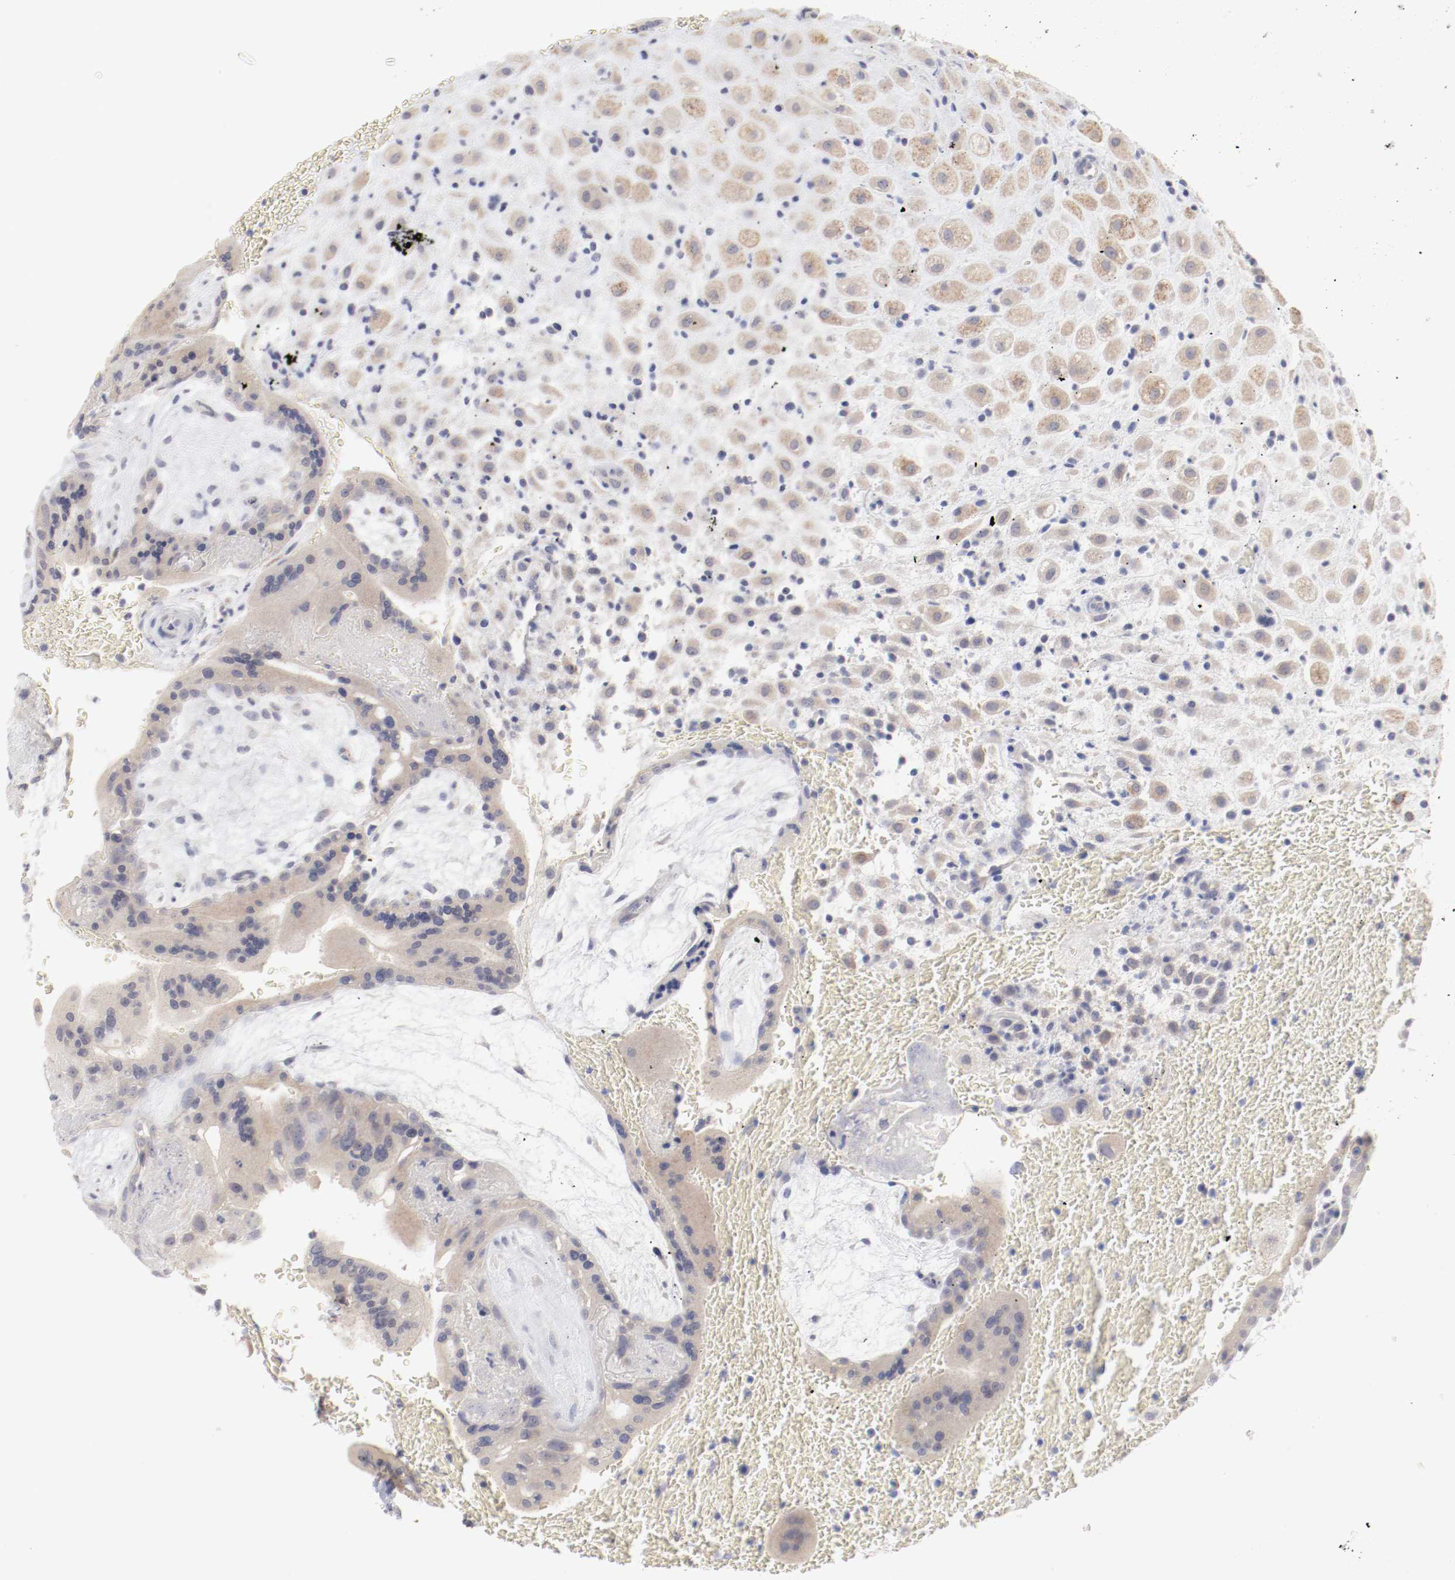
{"staining": {"intensity": "weak", "quantity": ">75%", "location": "cytoplasmic/membranous"}, "tissue": "placenta", "cell_type": "Decidual cells", "image_type": "normal", "snomed": [{"axis": "morphology", "description": "Normal tissue, NOS"}, {"axis": "topography", "description": "Placenta"}], "caption": "Normal placenta displays weak cytoplasmic/membranous staining in approximately >75% of decidual cells, visualized by immunohistochemistry. The staining was performed using DAB (3,3'-diaminobenzidine), with brown indicating positive protein expression. Nuclei are stained blue with hematoxylin.", "gene": "SH3BGR", "patient": {"sex": "female", "age": 35}}